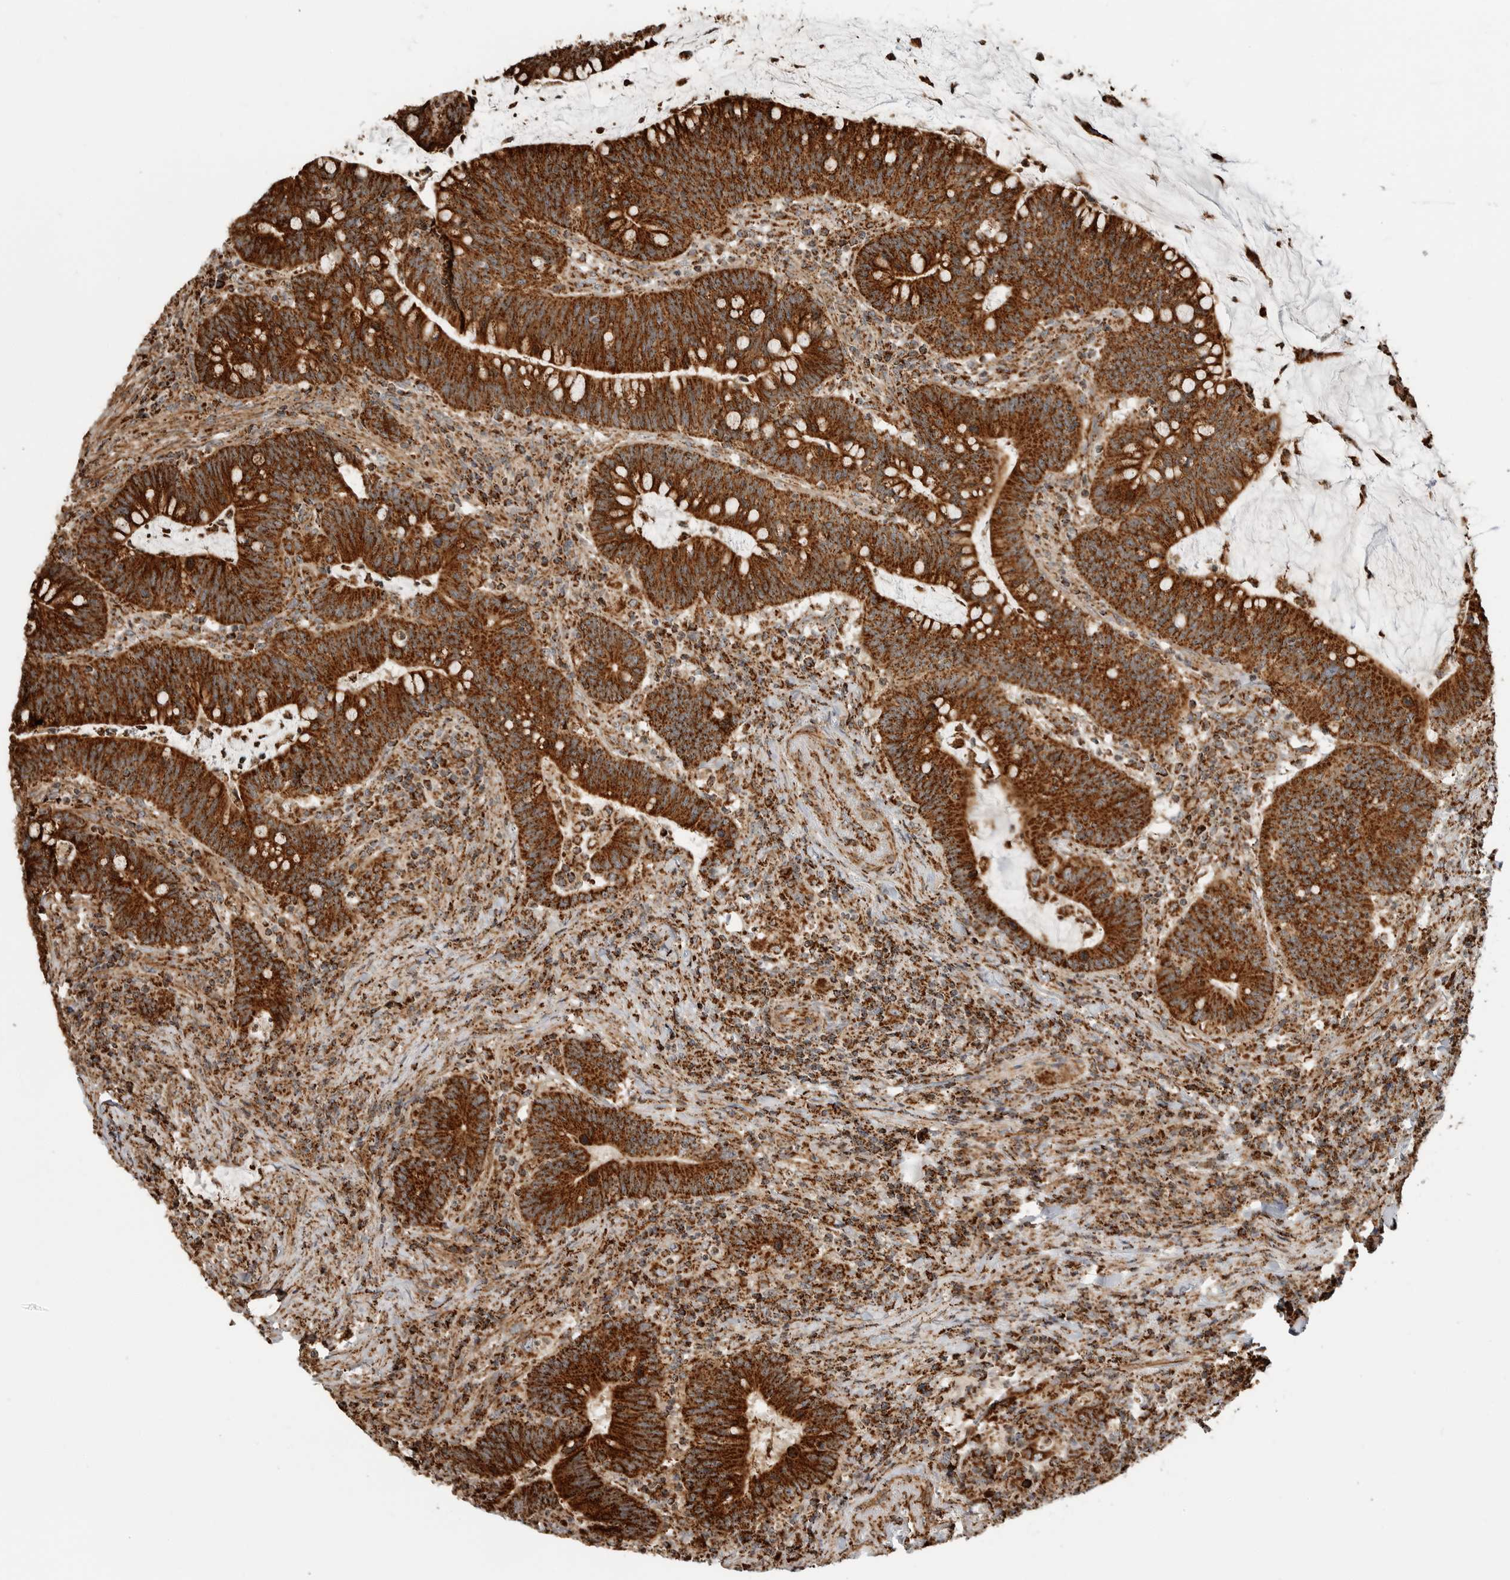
{"staining": {"intensity": "strong", "quantity": ">75%", "location": "cytoplasmic/membranous"}, "tissue": "colorectal cancer", "cell_type": "Tumor cells", "image_type": "cancer", "snomed": [{"axis": "morphology", "description": "Adenocarcinoma, NOS"}, {"axis": "topography", "description": "Colon"}], "caption": "The image displays staining of colorectal cancer (adenocarcinoma), revealing strong cytoplasmic/membranous protein staining (brown color) within tumor cells. (DAB = brown stain, brightfield microscopy at high magnification).", "gene": "BMP2K", "patient": {"sex": "female", "age": 66}}